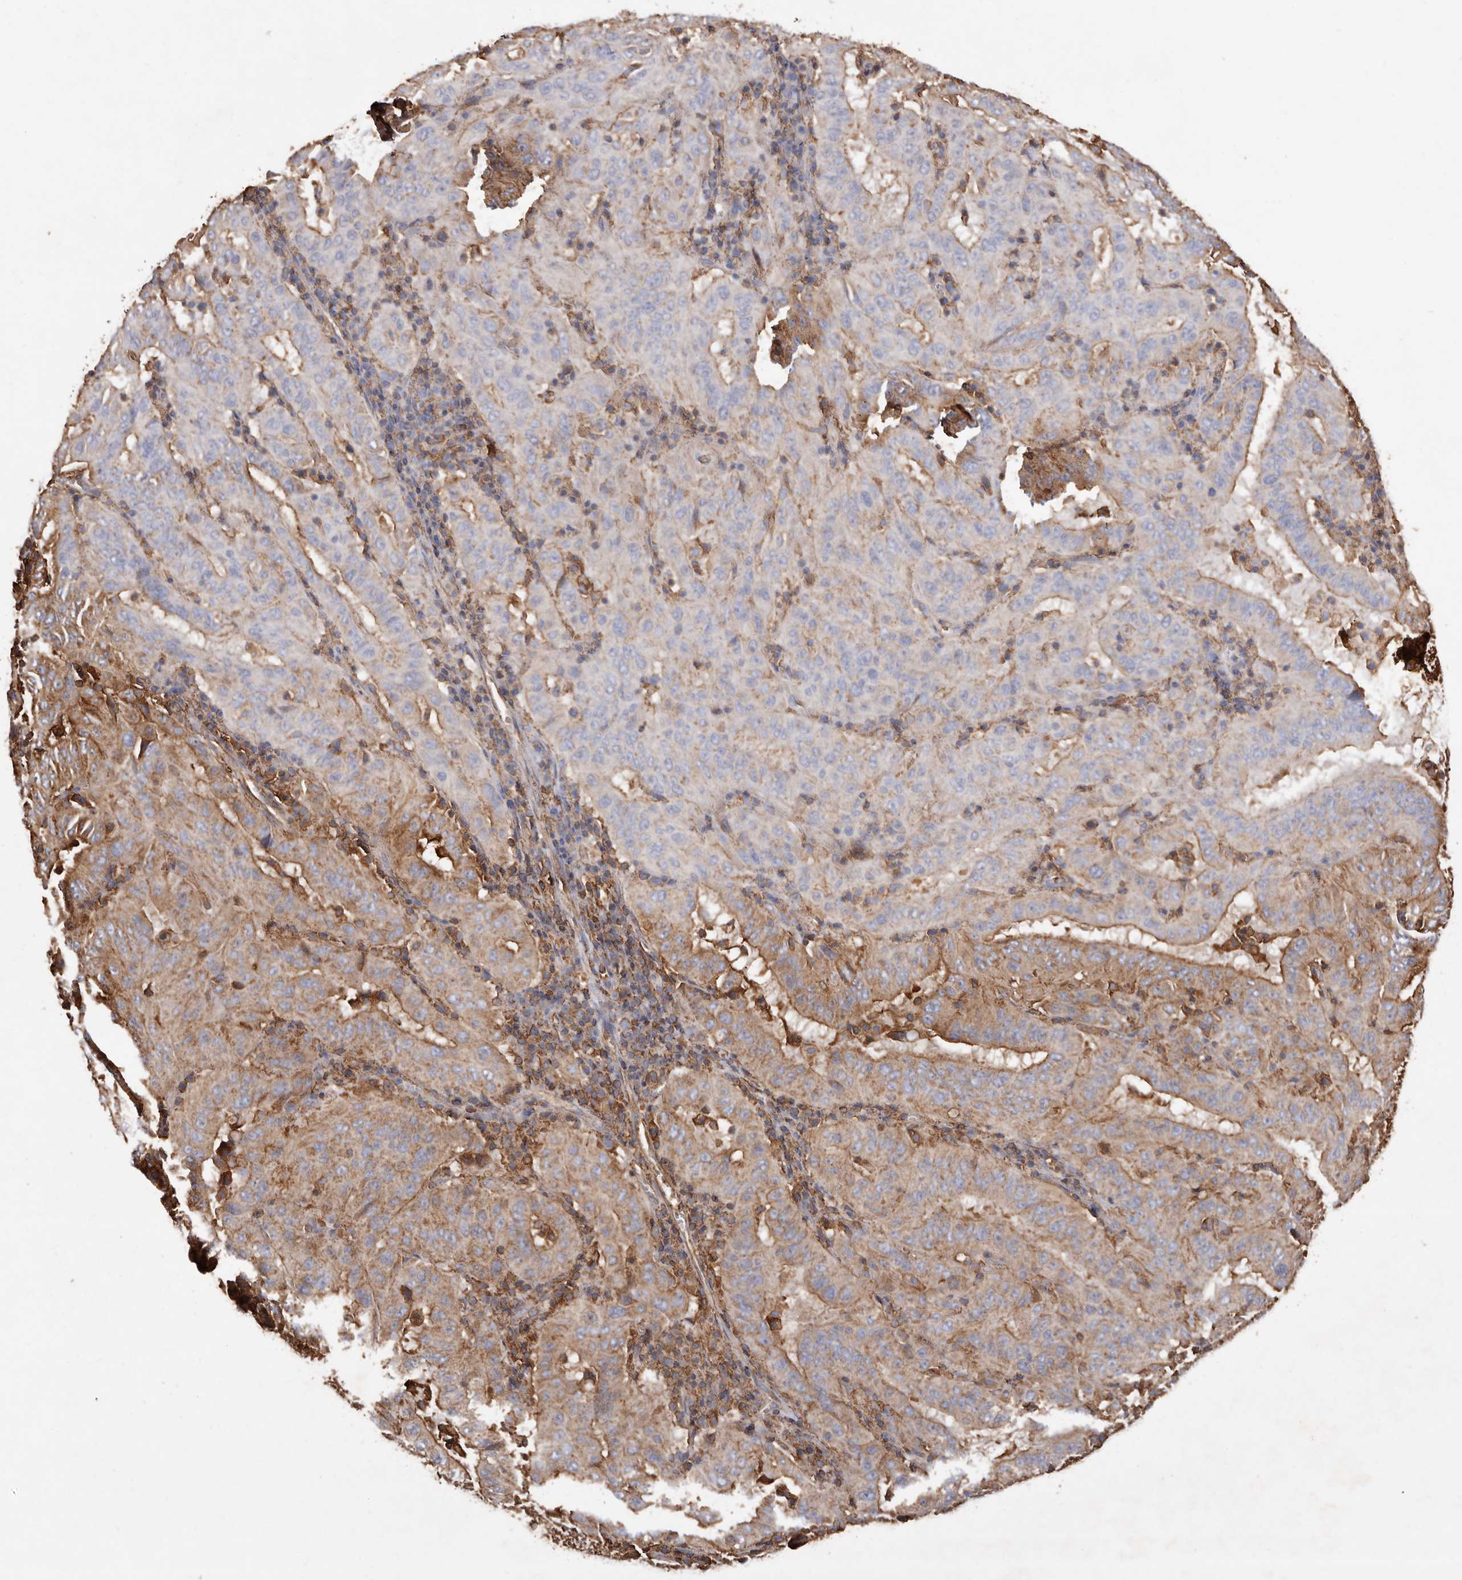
{"staining": {"intensity": "moderate", "quantity": "25%-75%", "location": "cytoplasmic/membranous"}, "tissue": "pancreatic cancer", "cell_type": "Tumor cells", "image_type": "cancer", "snomed": [{"axis": "morphology", "description": "Adenocarcinoma, NOS"}, {"axis": "topography", "description": "Pancreas"}], "caption": "High-power microscopy captured an immunohistochemistry photomicrograph of pancreatic cancer, revealing moderate cytoplasmic/membranous expression in approximately 25%-75% of tumor cells.", "gene": "COQ8B", "patient": {"sex": "male", "age": 63}}